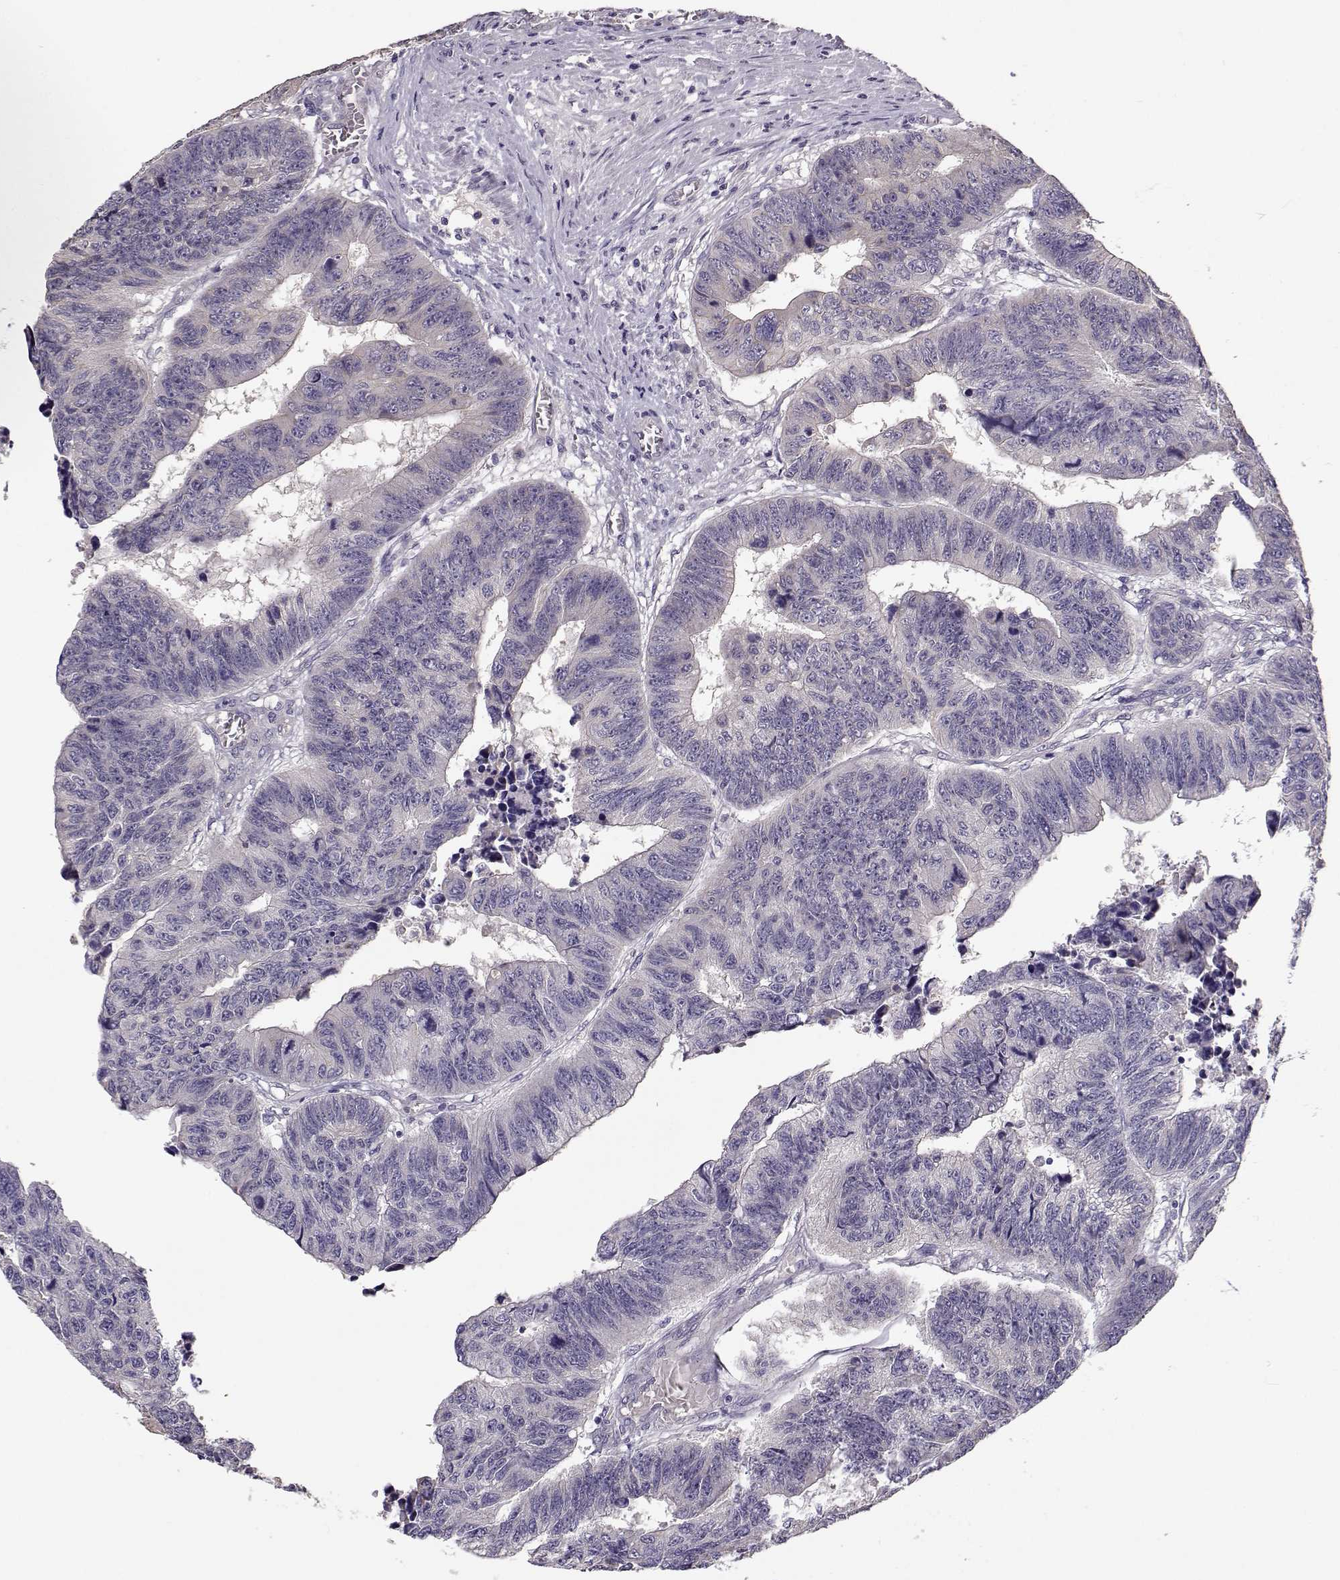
{"staining": {"intensity": "negative", "quantity": "none", "location": "none"}, "tissue": "colorectal cancer", "cell_type": "Tumor cells", "image_type": "cancer", "snomed": [{"axis": "morphology", "description": "Adenocarcinoma, NOS"}, {"axis": "topography", "description": "Rectum"}], "caption": "Tumor cells are negative for brown protein staining in colorectal cancer.", "gene": "TMEM145", "patient": {"sex": "female", "age": 85}}